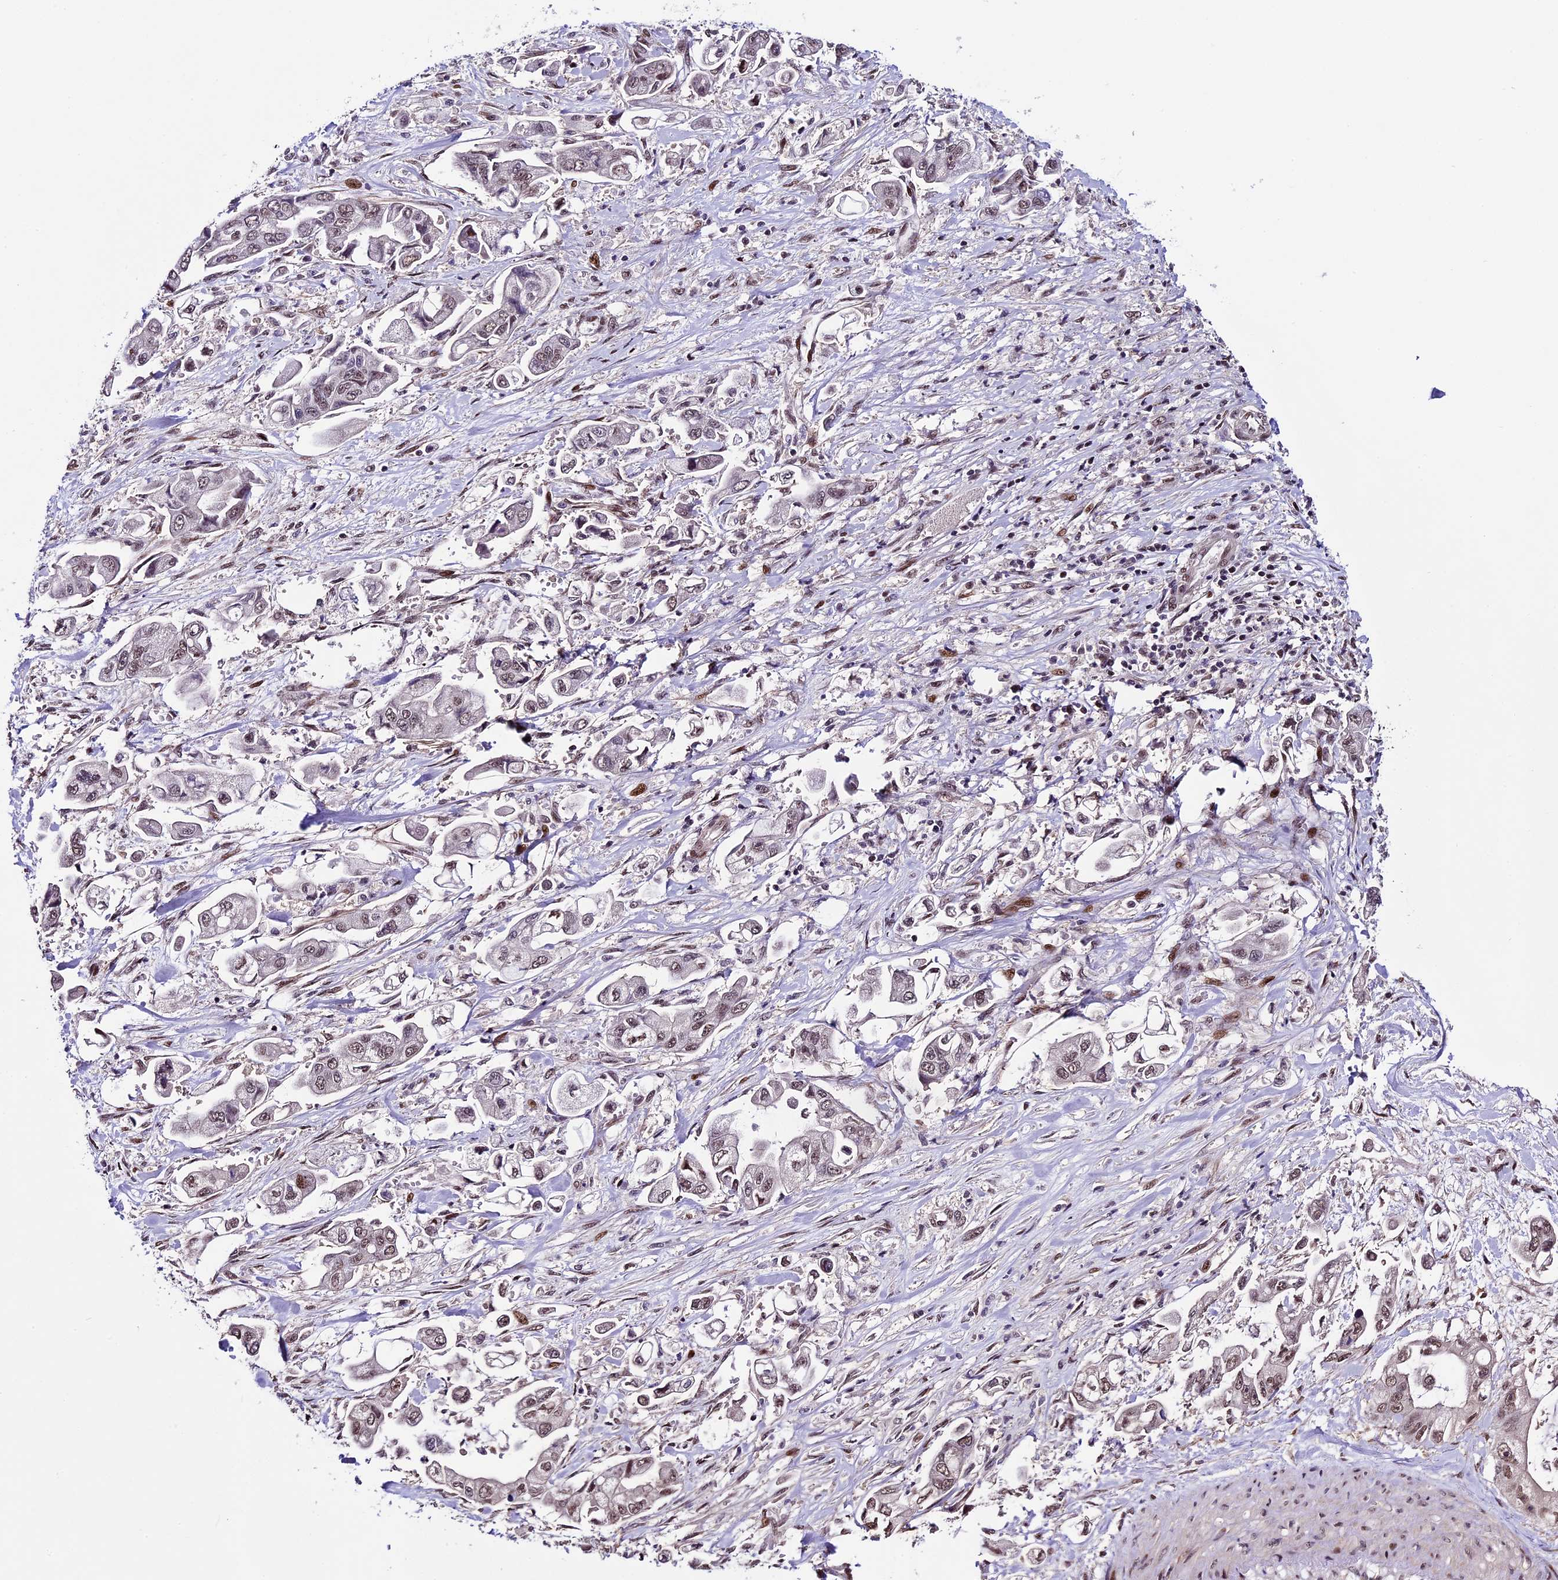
{"staining": {"intensity": "weak", "quantity": ">75%", "location": "nuclear"}, "tissue": "stomach cancer", "cell_type": "Tumor cells", "image_type": "cancer", "snomed": [{"axis": "morphology", "description": "Adenocarcinoma, NOS"}, {"axis": "topography", "description": "Stomach"}], "caption": "A brown stain shows weak nuclear staining of a protein in human stomach cancer tumor cells. (Stains: DAB (3,3'-diaminobenzidine) in brown, nuclei in blue, Microscopy: brightfield microscopy at high magnification).", "gene": "TCP11L2", "patient": {"sex": "male", "age": 62}}